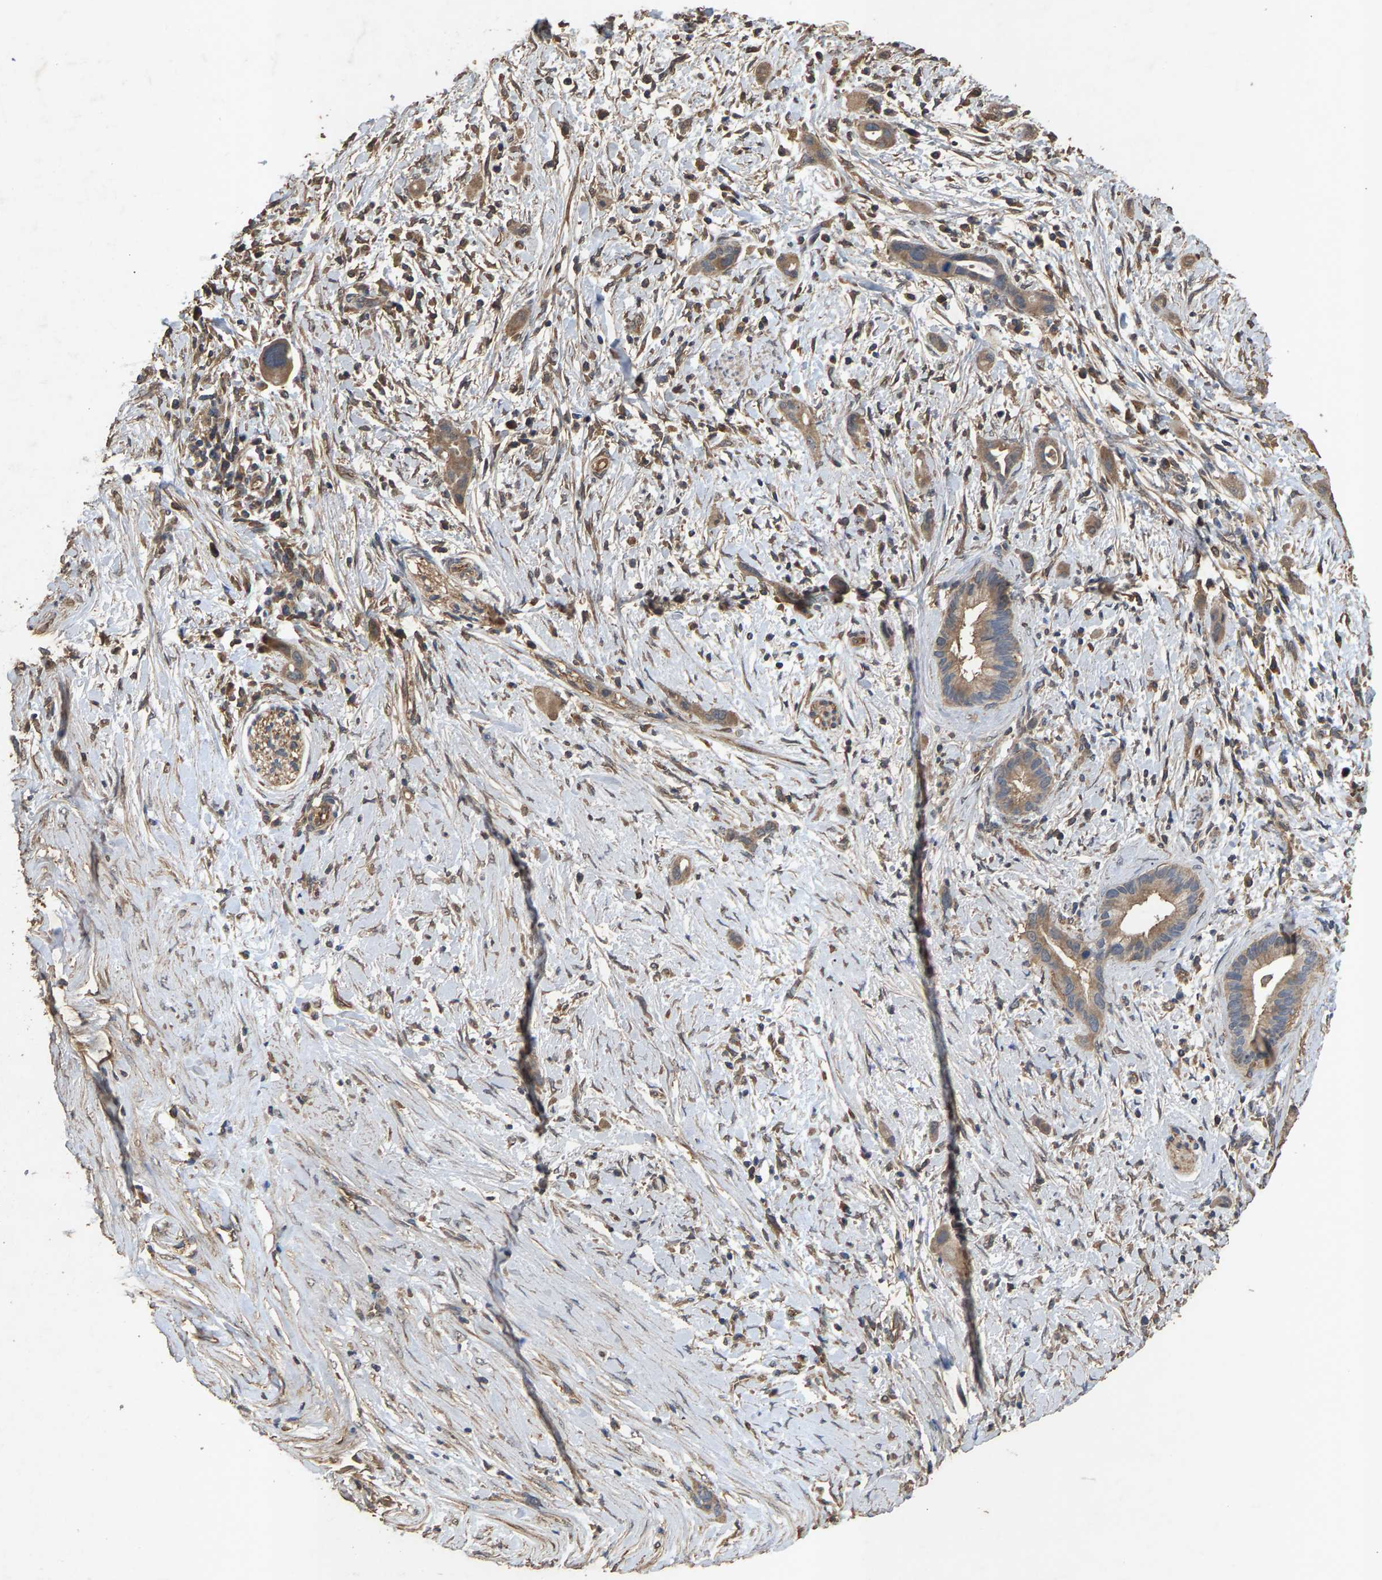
{"staining": {"intensity": "moderate", "quantity": ">75%", "location": "cytoplasmic/membranous"}, "tissue": "pancreatic cancer", "cell_type": "Tumor cells", "image_type": "cancer", "snomed": [{"axis": "morphology", "description": "Adenocarcinoma, NOS"}, {"axis": "topography", "description": "Pancreas"}], "caption": "An image of human pancreatic adenocarcinoma stained for a protein demonstrates moderate cytoplasmic/membranous brown staining in tumor cells.", "gene": "HTRA3", "patient": {"sex": "male", "age": 59}}